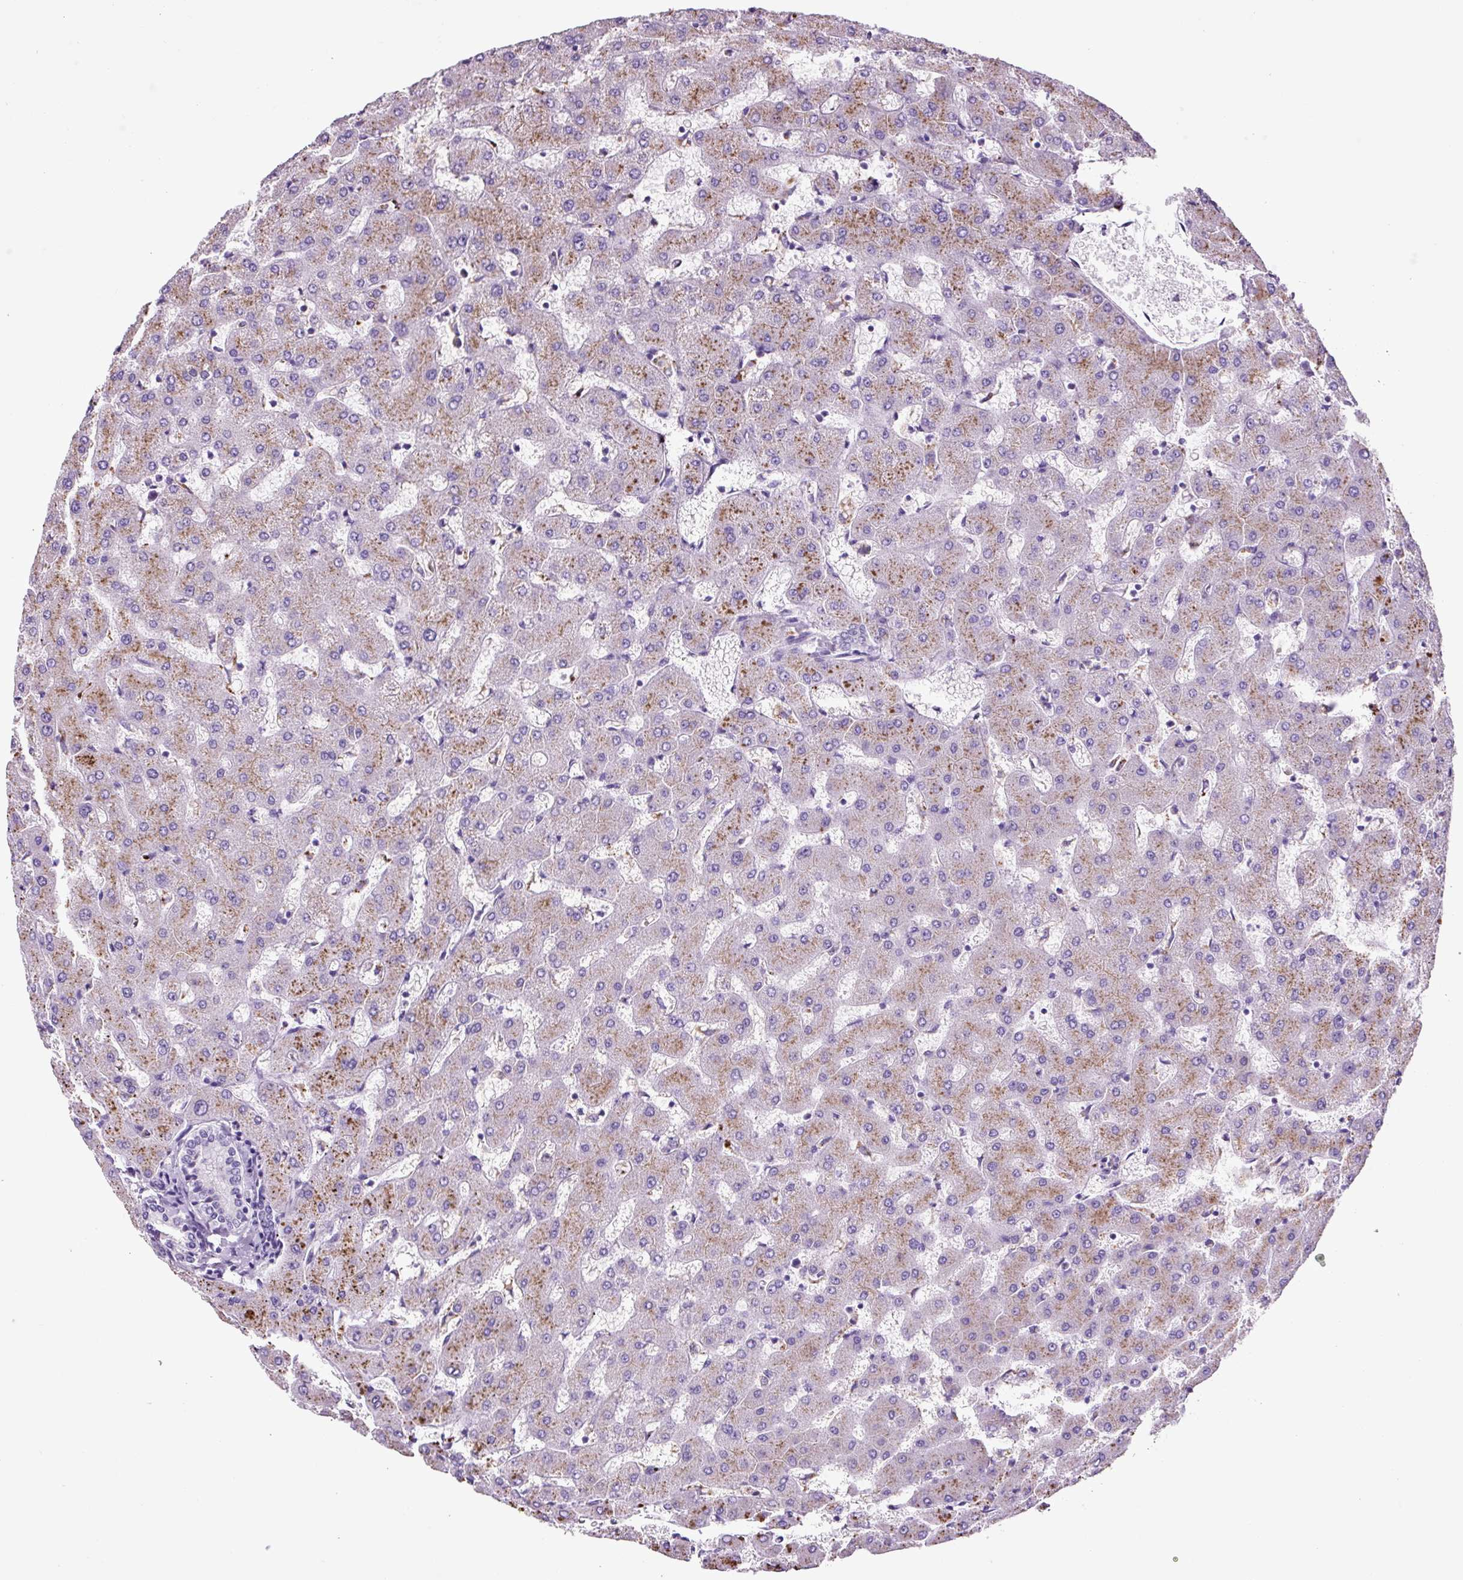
{"staining": {"intensity": "negative", "quantity": "none", "location": "none"}, "tissue": "liver", "cell_type": "Cholangiocytes", "image_type": "normal", "snomed": [{"axis": "morphology", "description": "Normal tissue, NOS"}, {"axis": "topography", "description": "Liver"}], "caption": "Cholangiocytes are negative for protein expression in unremarkable human liver. Brightfield microscopy of immunohistochemistry (IHC) stained with DAB (3,3'-diaminobenzidine) (brown) and hematoxylin (blue), captured at high magnification.", "gene": "LCN10", "patient": {"sex": "female", "age": 63}}